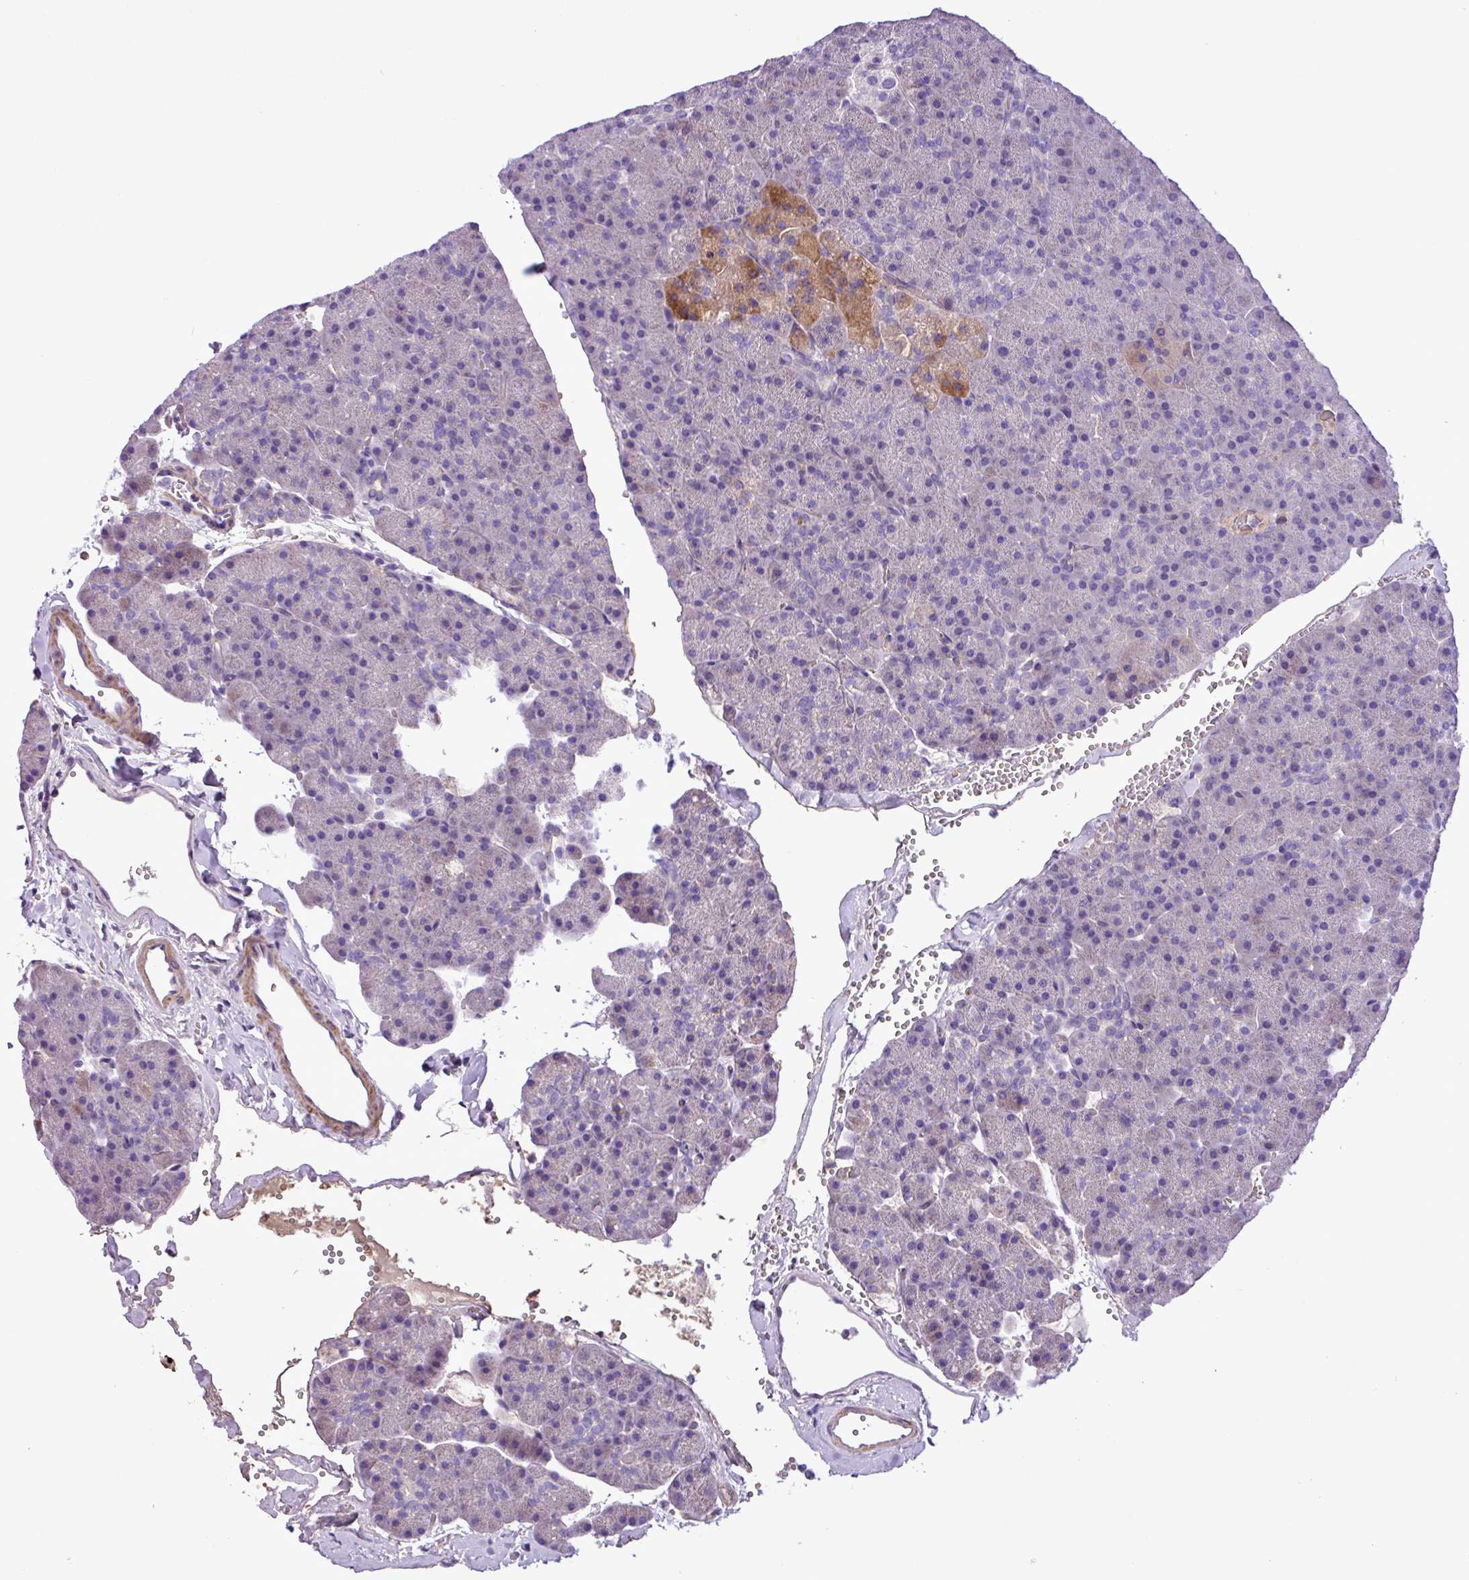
{"staining": {"intensity": "moderate", "quantity": "<25%", "location": "cytoplasmic/membranous"}, "tissue": "pancreas", "cell_type": "Exocrine glandular cells", "image_type": "normal", "snomed": [{"axis": "morphology", "description": "Normal tissue, NOS"}, {"axis": "topography", "description": "Pancreas"}], "caption": "This is a photomicrograph of immunohistochemistry staining of benign pancreas, which shows moderate positivity in the cytoplasmic/membranous of exocrine glandular cells.", "gene": "C11orf91", "patient": {"sex": "male", "age": 36}}